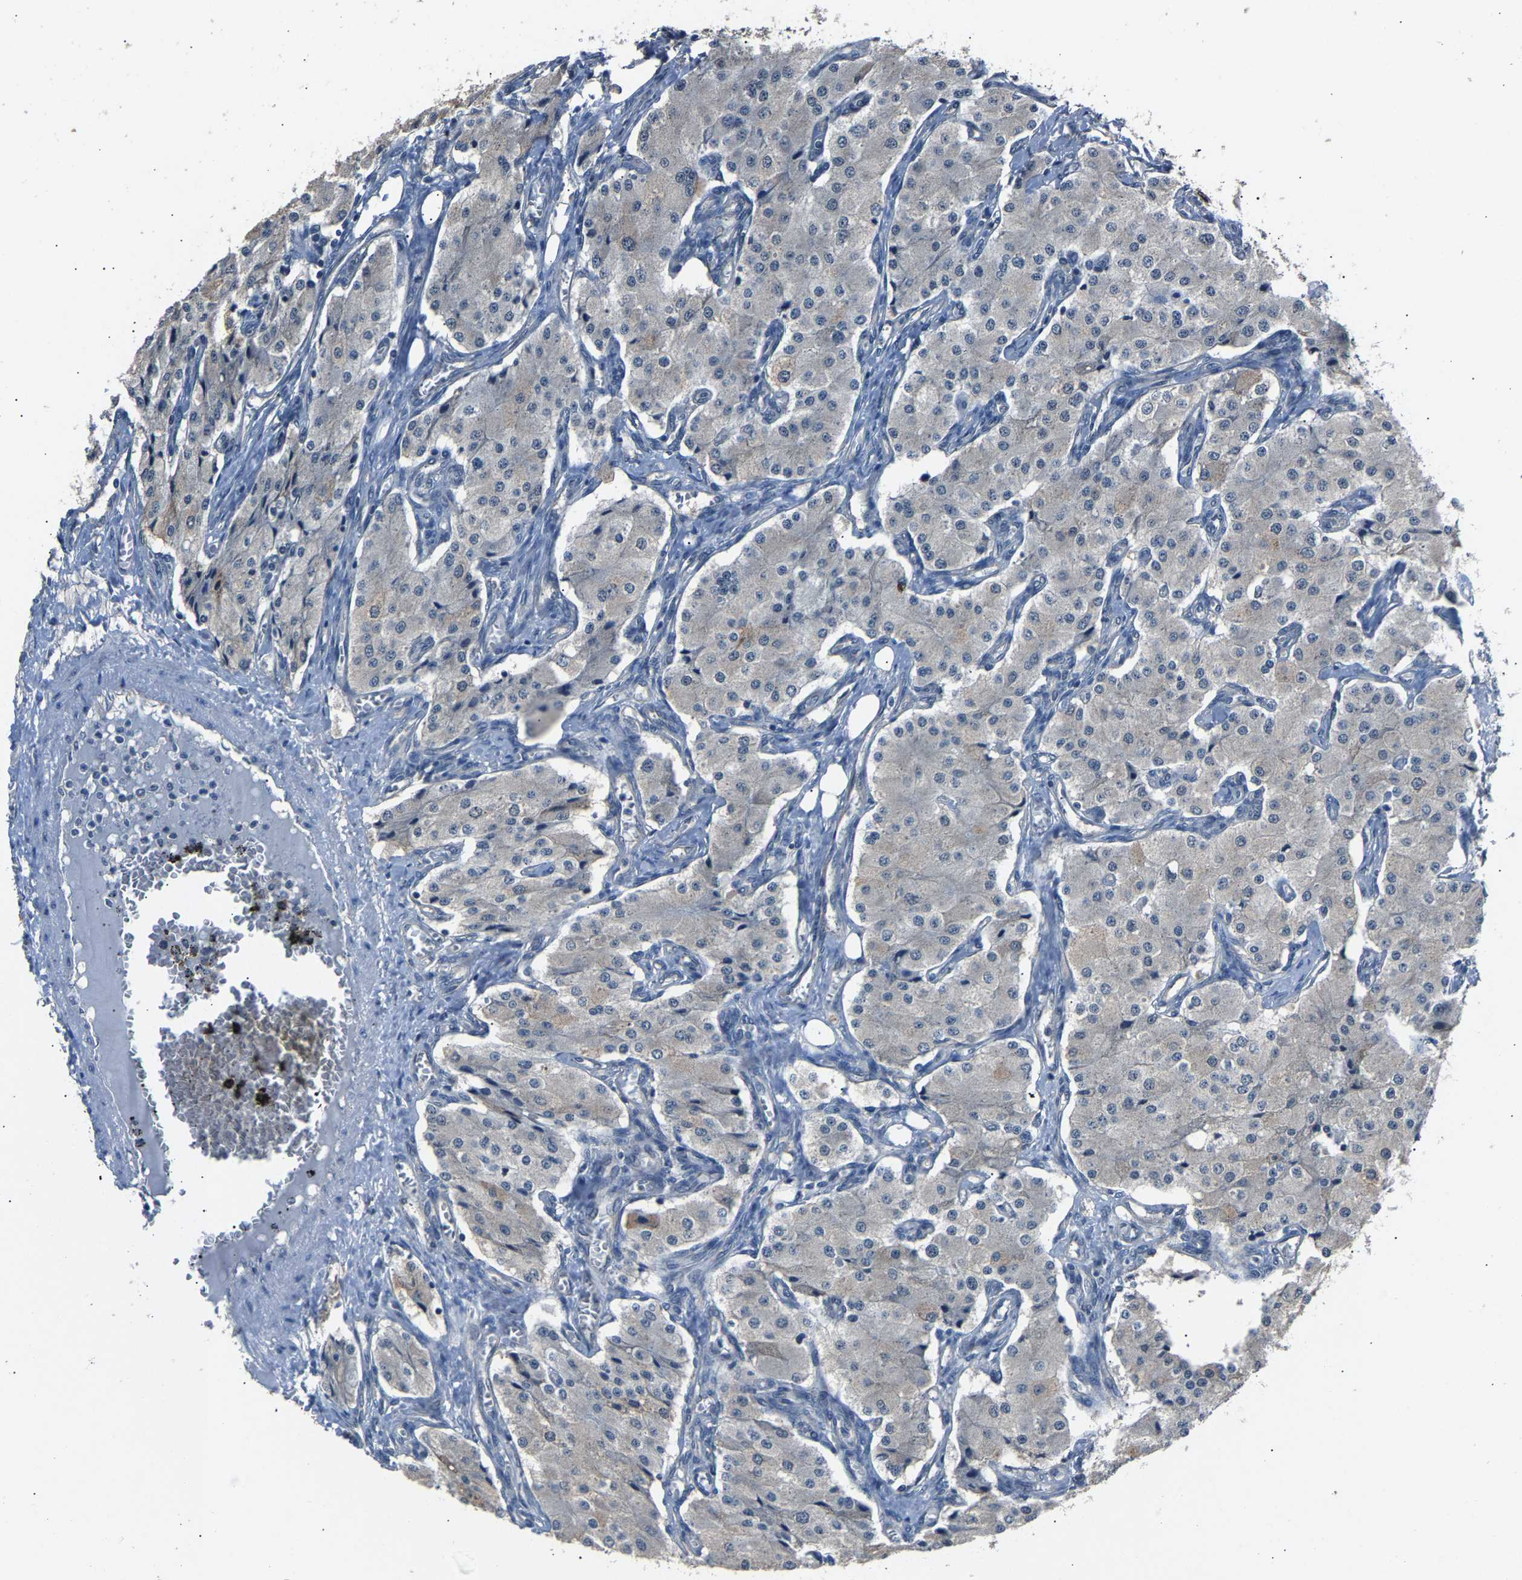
{"staining": {"intensity": "weak", "quantity": "<25%", "location": "cytoplasmic/membranous"}, "tissue": "carcinoid", "cell_type": "Tumor cells", "image_type": "cancer", "snomed": [{"axis": "morphology", "description": "Carcinoid, malignant, NOS"}, {"axis": "topography", "description": "Colon"}], "caption": "A photomicrograph of human malignant carcinoid is negative for staining in tumor cells. The staining was performed using DAB (3,3'-diaminobenzidine) to visualize the protein expression in brown, while the nuclei were stained in blue with hematoxylin (Magnification: 20x).", "gene": "ABCC9", "patient": {"sex": "female", "age": 52}}